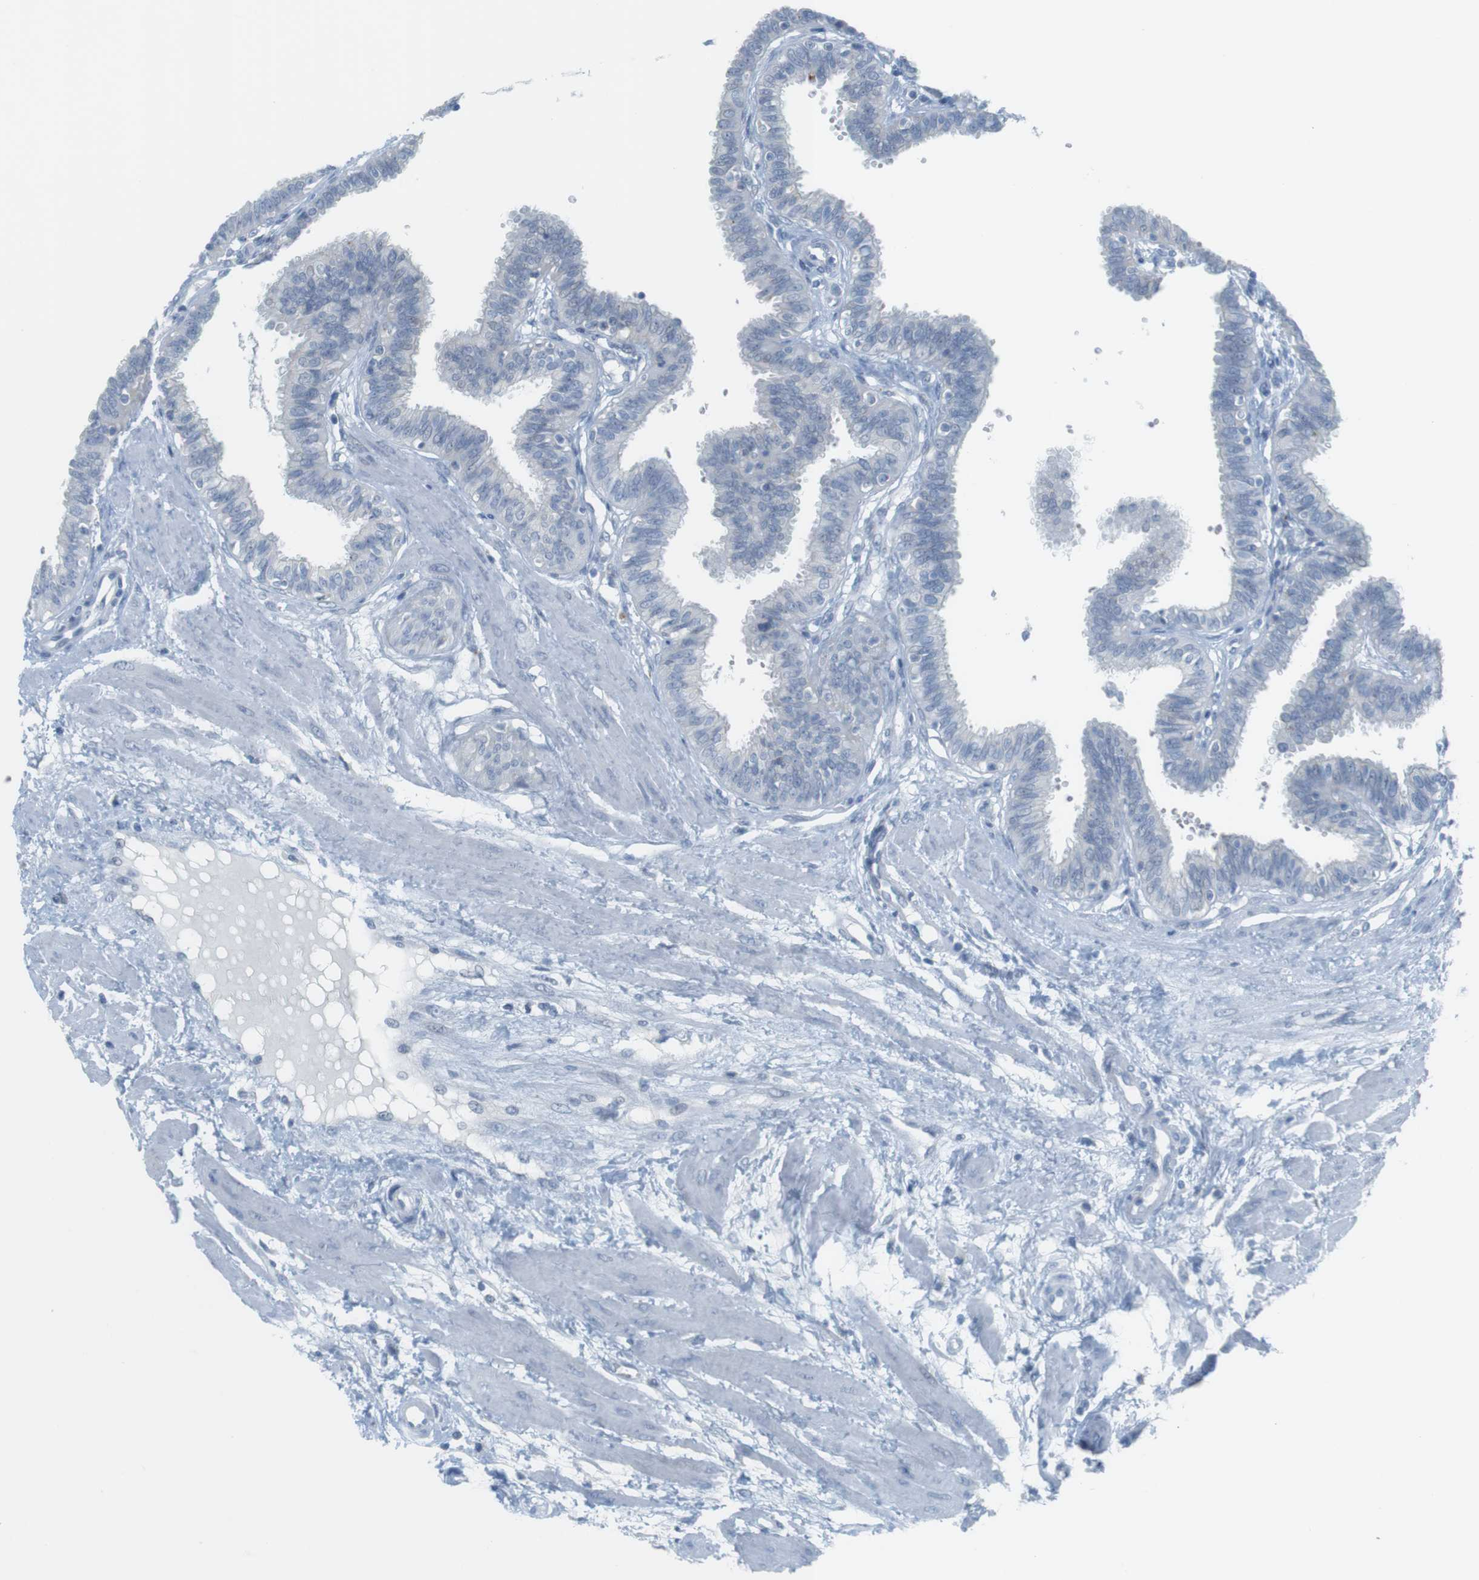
{"staining": {"intensity": "negative", "quantity": "none", "location": "none"}, "tissue": "fallopian tube", "cell_type": "Glandular cells", "image_type": "normal", "snomed": [{"axis": "morphology", "description": "Normal tissue, NOS"}, {"axis": "topography", "description": "Fallopian tube"}], "caption": "An immunohistochemistry micrograph of benign fallopian tube is shown. There is no staining in glandular cells of fallopian tube.", "gene": "YIPF1", "patient": {"sex": "female", "age": 32}}